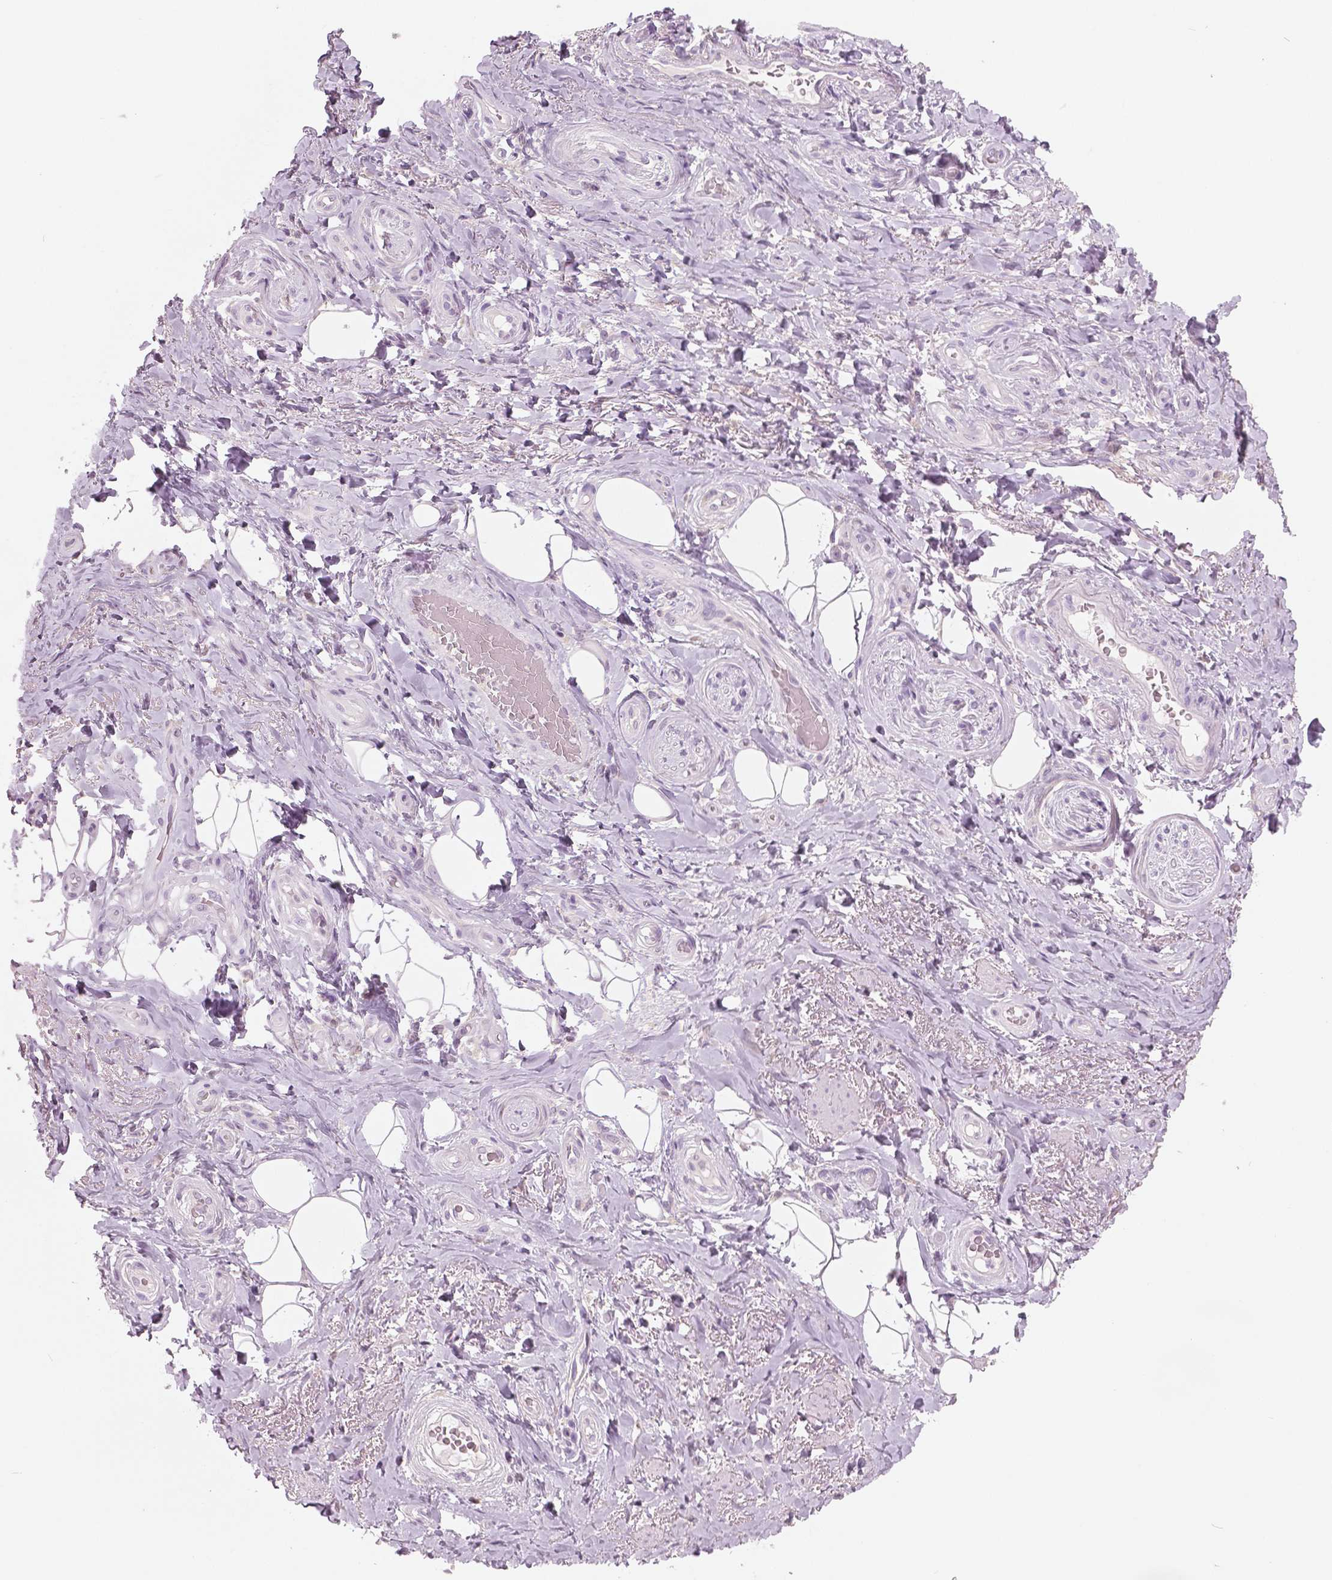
{"staining": {"intensity": "negative", "quantity": "none", "location": "none"}, "tissue": "adipose tissue", "cell_type": "Adipocytes", "image_type": "normal", "snomed": [{"axis": "morphology", "description": "Normal tissue, NOS"}, {"axis": "topography", "description": "Anal"}, {"axis": "topography", "description": "Peripheral nerve tissue"}], "caption": "This is an immunohistochemistry (IHC) photomicrograph of unremarkable human adipose tissue. There is no staining in adipocytes.", "gene": "GALM", "patient": {"sex": "male", "age": 53}}